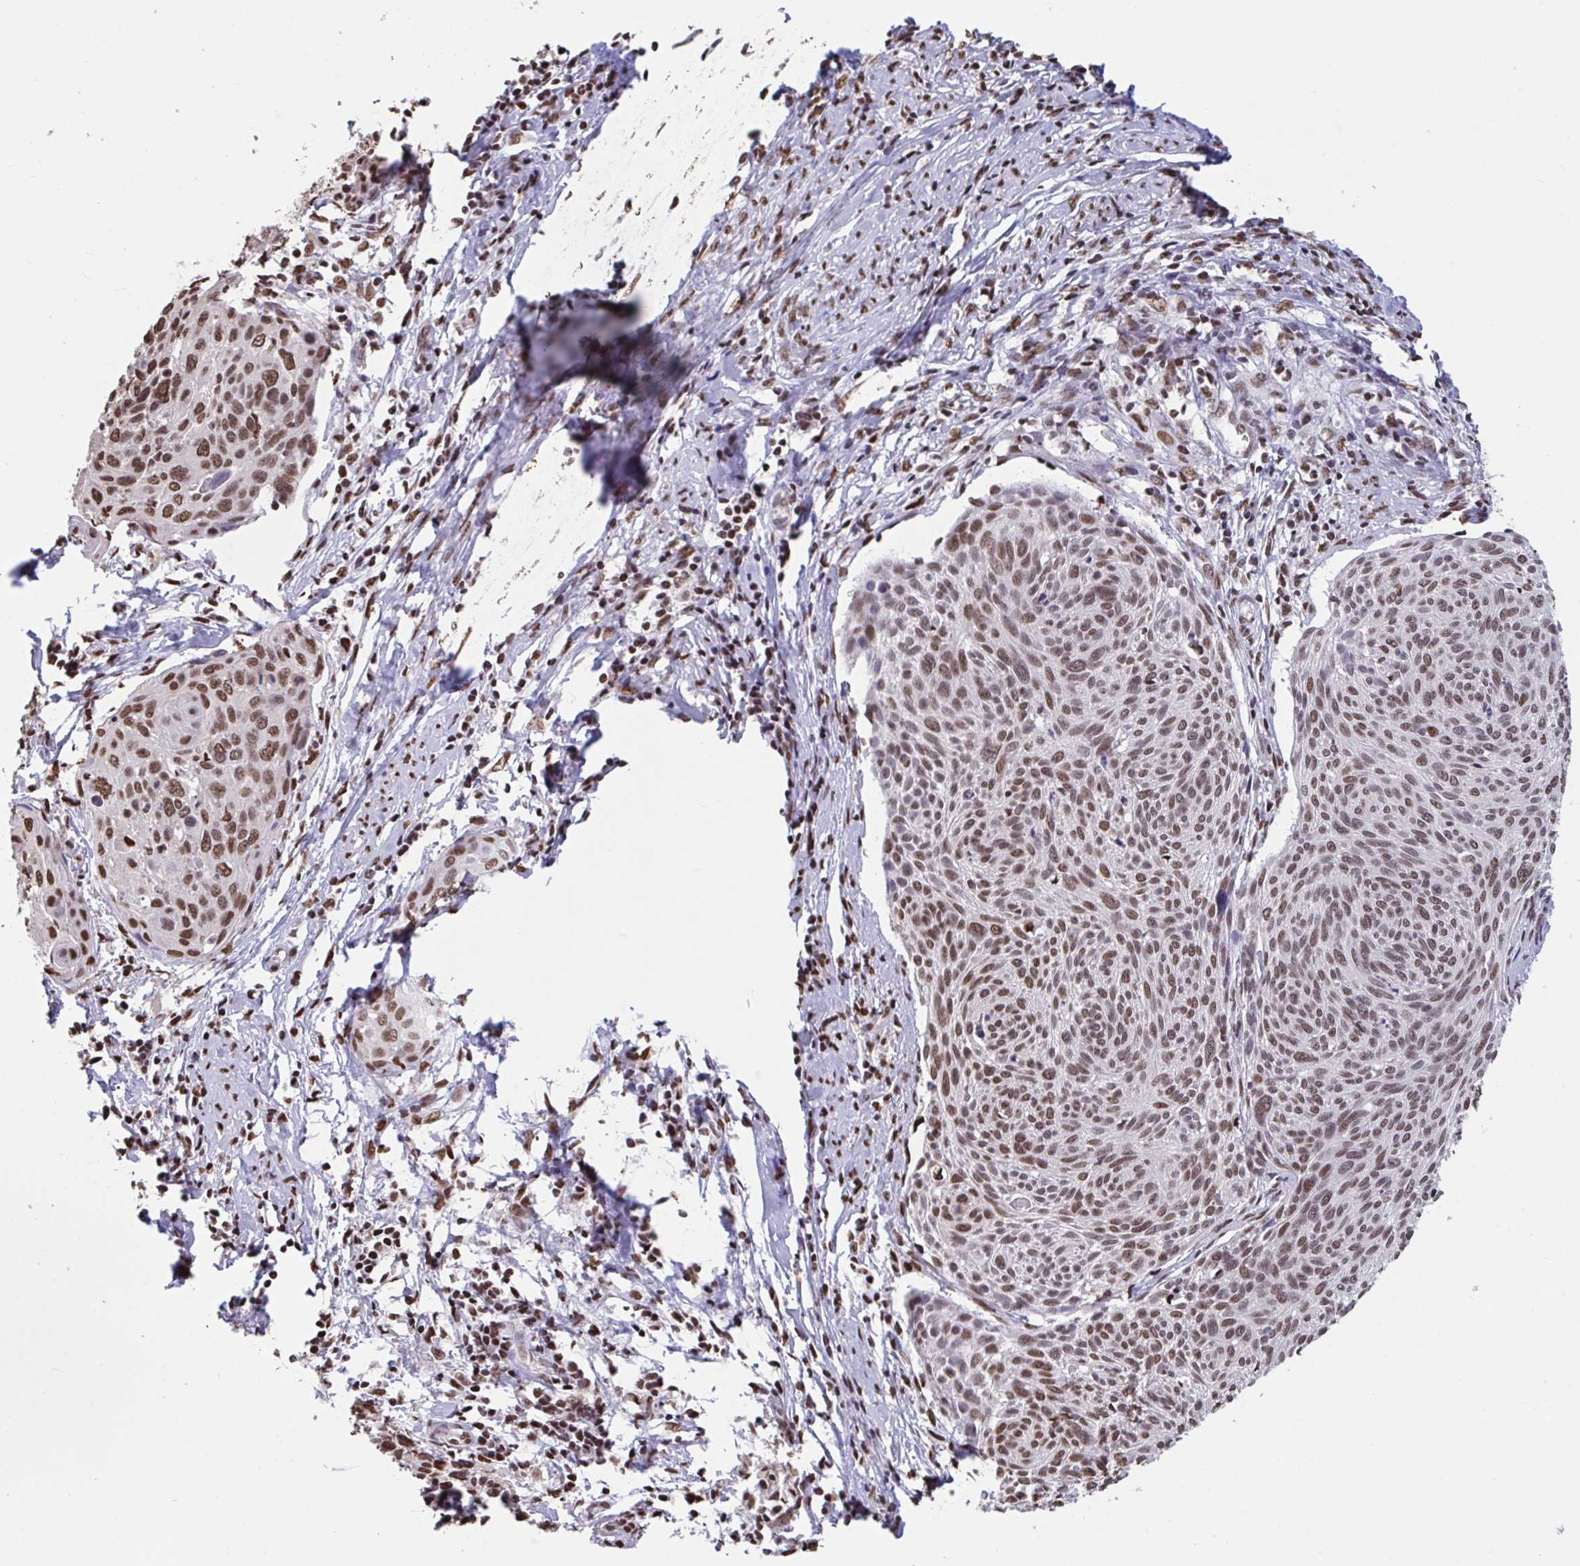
{"staining": {"intensity": "moderate", "quantity": ">75%", "location": "nuclear"}, "tissue": "cervical cancer", "cell_type": "Tumor cells", "image_type": "cancer", "snomed": [{"axis": "morphology", "description": "Squamous cell carcinoma, NOS"}, {"axis": "topography", "description": "Cervix"}], "caption": "Cervical cancer was stained to show a protein in brown. There is medium levels of moderate nuclear expression in about >75% of tumor cells. (DAB IHC with brightfield microscopy, high magnification).", "gene": "HNRNPDL", "patient": {"sex": "female", "age": 49}}